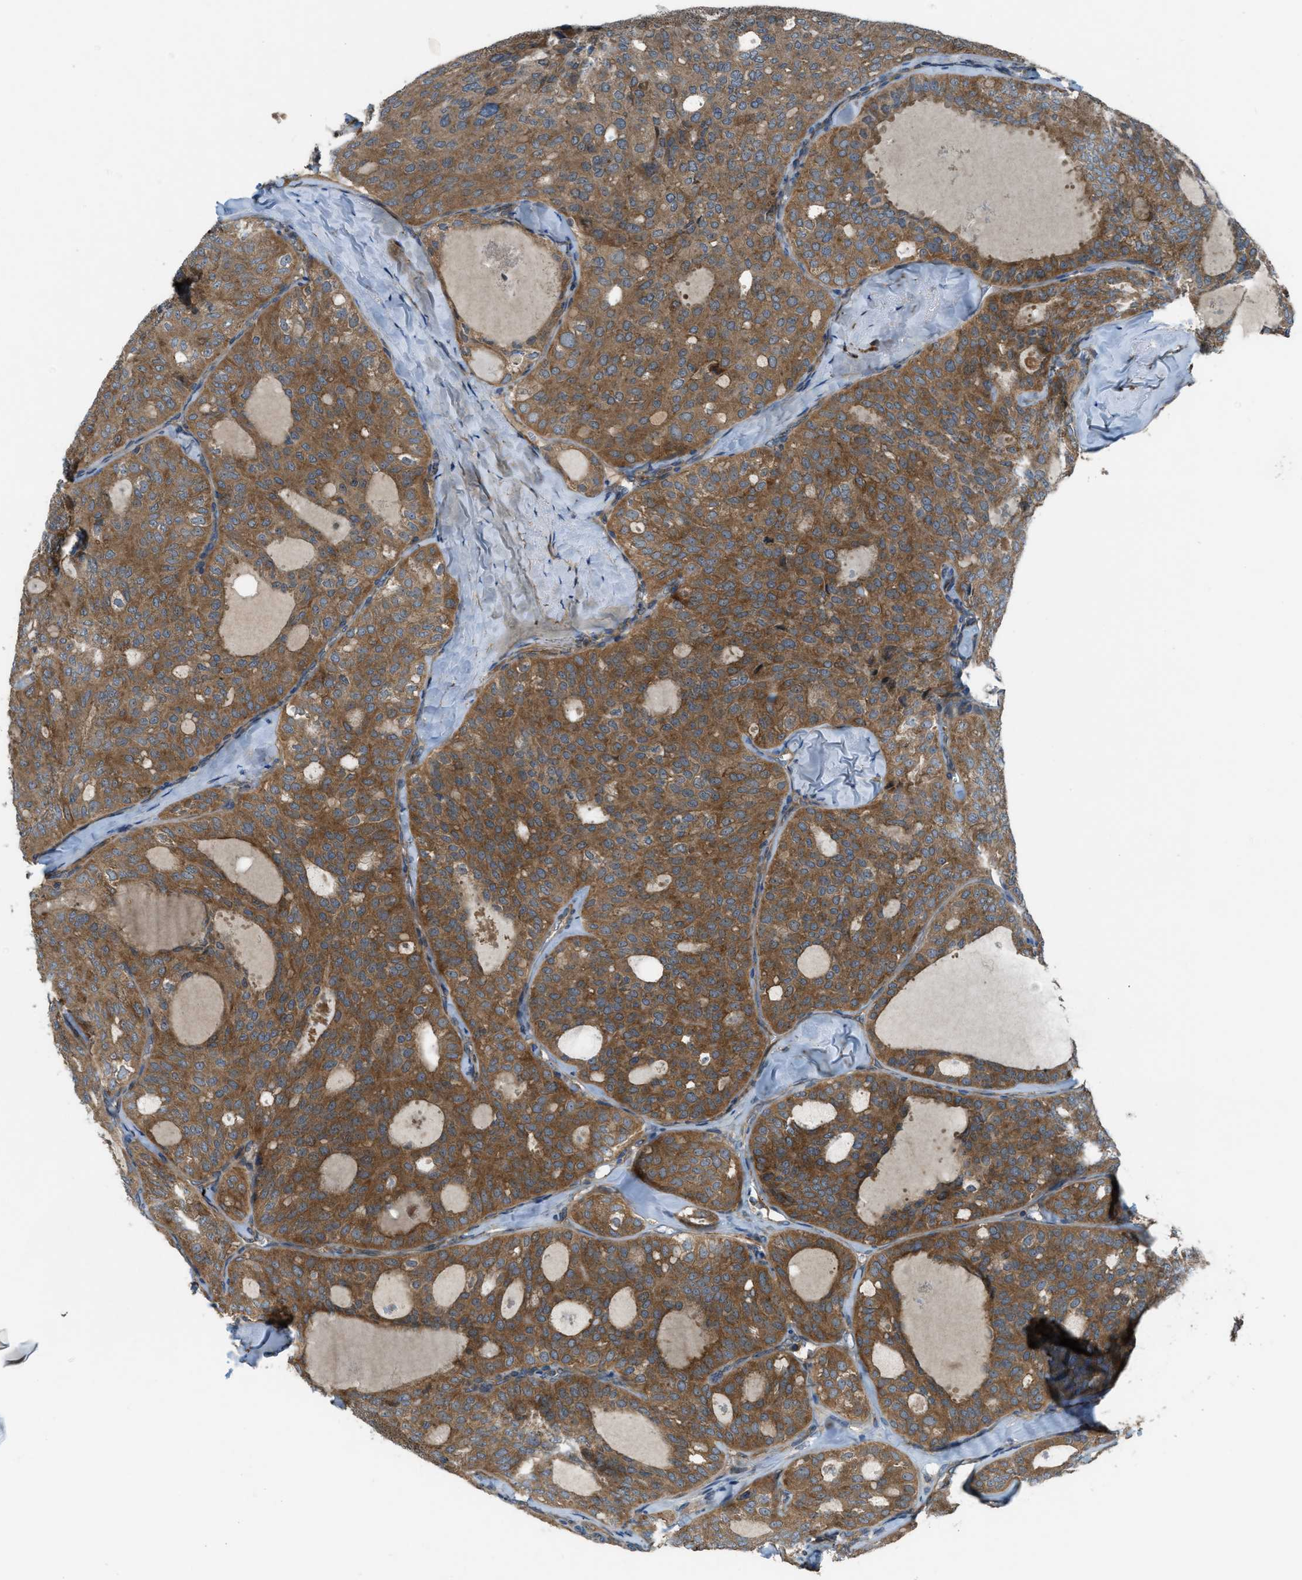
{"staining": {"intensity": "moderate", "quantity": ">75%", "location": "cytoplasmic/membranous"}, "tissue": "thyroid cancer", "cell_type": "Tumor cells", "image_type": "cancer", "snomed": [{"axis": "morphology", "description": "Follicular adenoma carcinoma, NOS"}, {"axis": "topography", "description": "Thyroid gland"}], "caption": "IHC image of neoplastic tissue: follicular adenoma carcinoma (thyroid) stained using immunohistochemistry (IHC) shows medium levels of moderate protein expression localized specifically in the cytoplasmic/membranous of tumor cells, appearing as a cytoplasmic/membranous brown color.", "gene": "VEZT", "patient": {"sex": "male", "age": 75}}